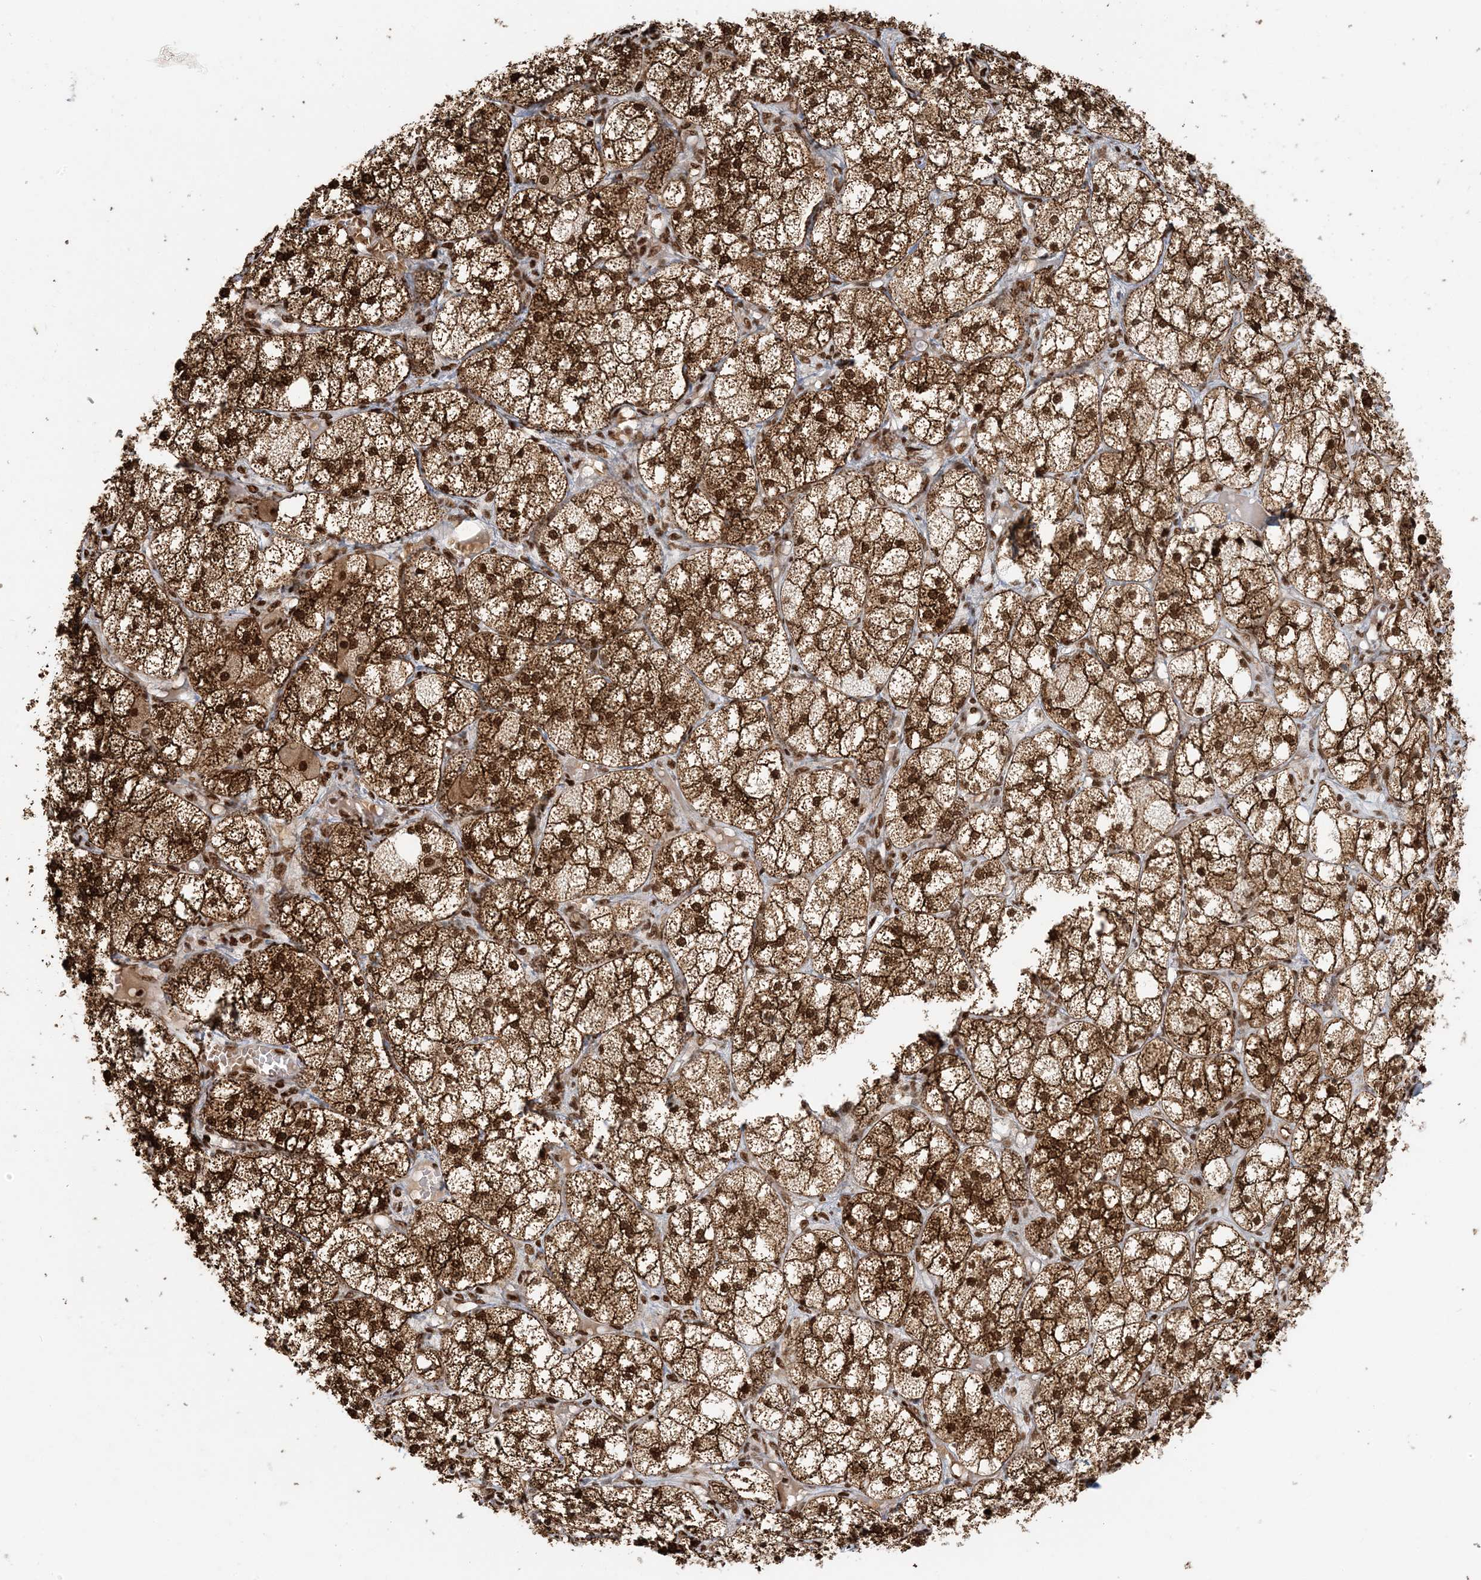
{"staining": {"intensity": "strong", "quantity": ">75%", "location": "cytoplasmic/membranous,nuclear"}, "tissue": "adrenal gland", "cell_type": "Glandular cells", "image_type": "normal", "snomed": [{"axis": "morphology", "description": "Normal tissue, NOS"}, {"axis": "topography", "description": "Adrenal gland"}], "caption": "Strong cytoplasmic/membranous,nuclear protein staining is seen in about >75% of glandular cells in adrenal gland.", "gene": "CKS1B", "patient": {"sex": "female", "age": 61}}